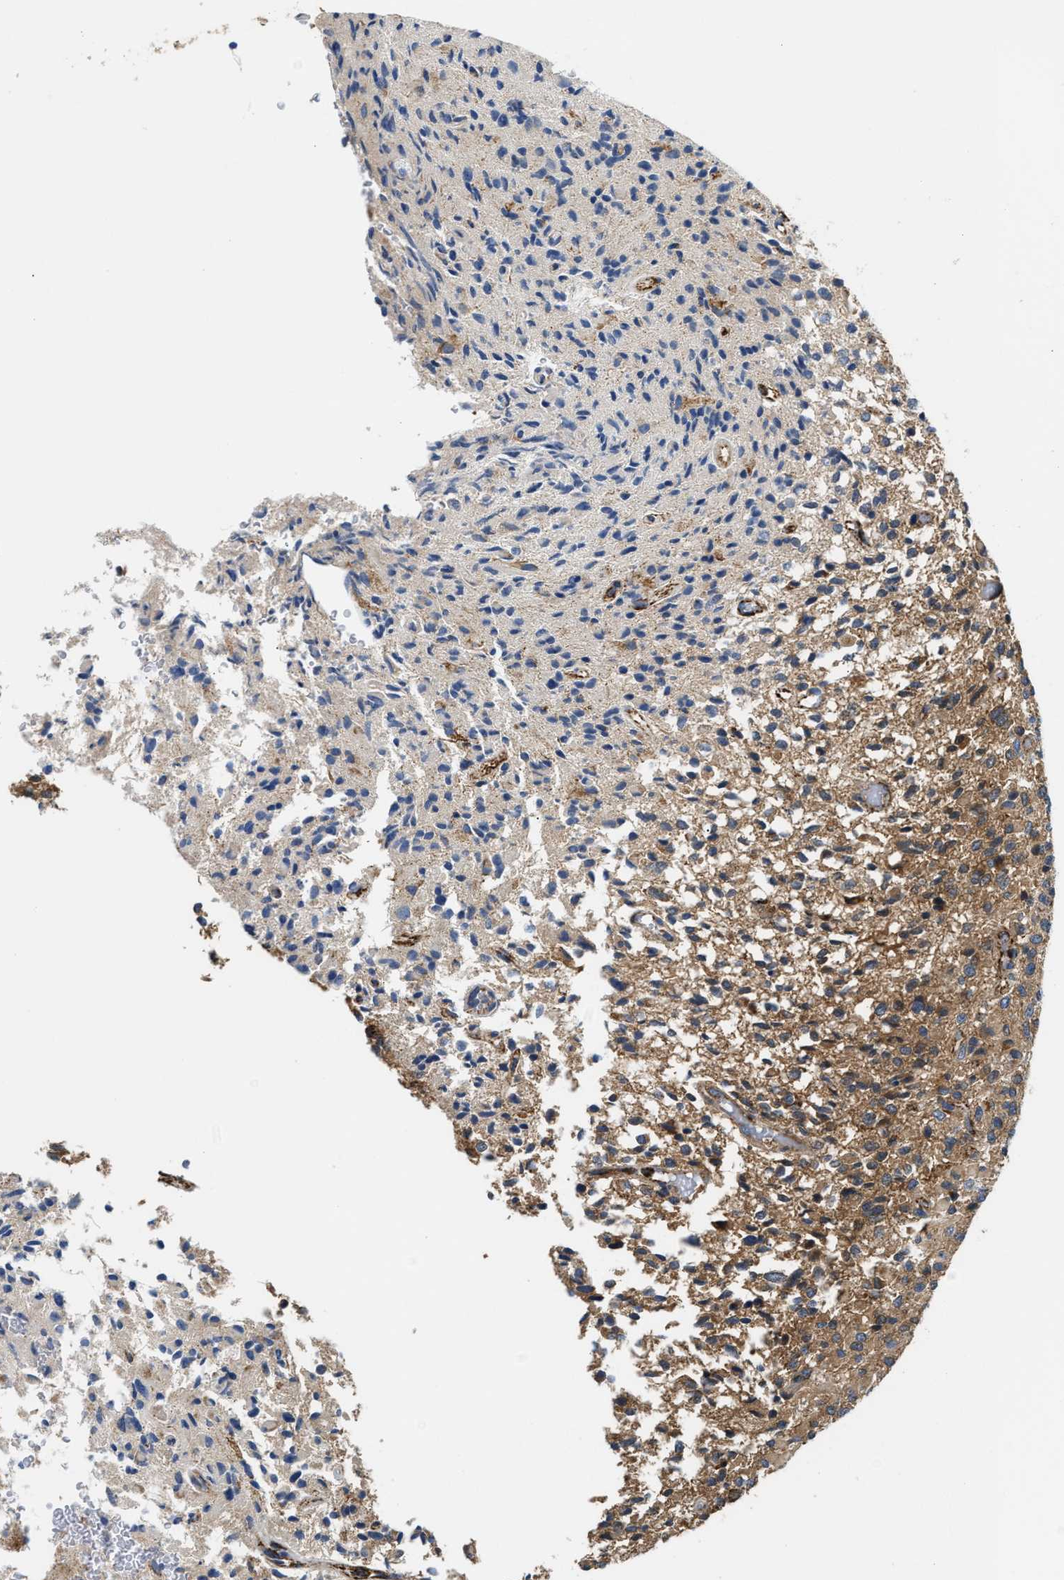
{"staining": {"intensity": "moderate", "quantity": "25%-75%", "location": "cytoplasmic/membranous"}, "tissue": "glioma", "cell_type": "Tumor cells", "image_type": "cancer", "snomed": [{"axis": "morphology", "description": "Glioma, malignant, High grade"}, {"axis": "topography", "description": "Brain"}], "caption": "Immunohistochemistry (IHC) micrograph of human glioma stained for a protein (brown), which reveals medium levels of moderate cytoplasmic/membranous expression in approximately 25%-75% of tumor cells.", "gene": "CCM2", "patient": {"sex": "male", "age": 71}}